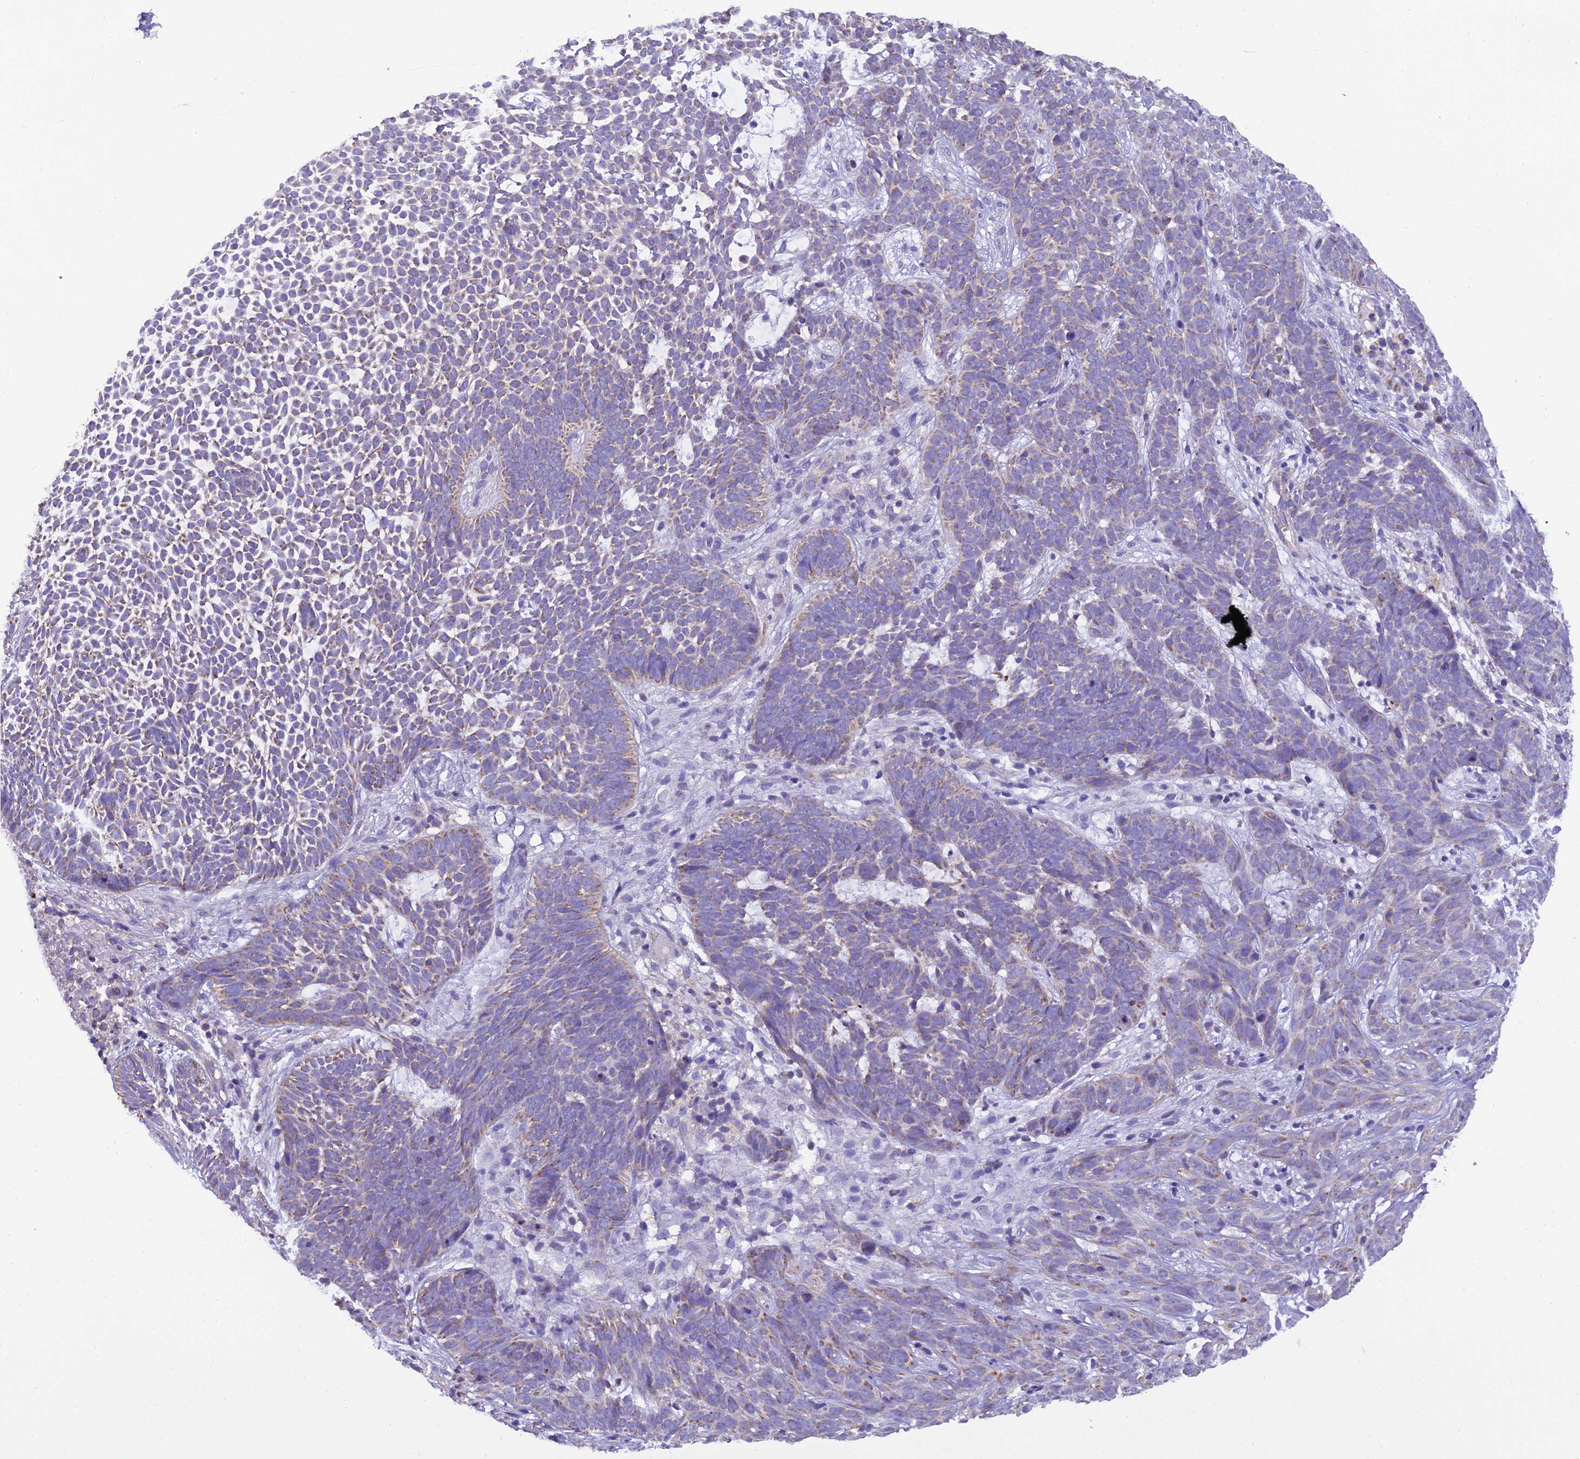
{"staining": {"intensity": "weak", "quantity": "25%-75%", "location": "cytoplasmic/membranous"}, "tissue": "skin cancer", "cell_type": "Tumor cells", "image_type": "cancer", "snomed": [{"axis": "morphology", "description": "Basal cell carcinoma"}, {"axis": "topography", "description": "Skin"}], "caption": "Immunohistochemistry (IHC) of human basal cell carcinoma (skin) demonstrates low levels of weak cytoplasmic/membranous expression in approximately 25%-75% of tumor cells.", "gene": "GPD1", "patient": {"sex": "female", "age": 78}}